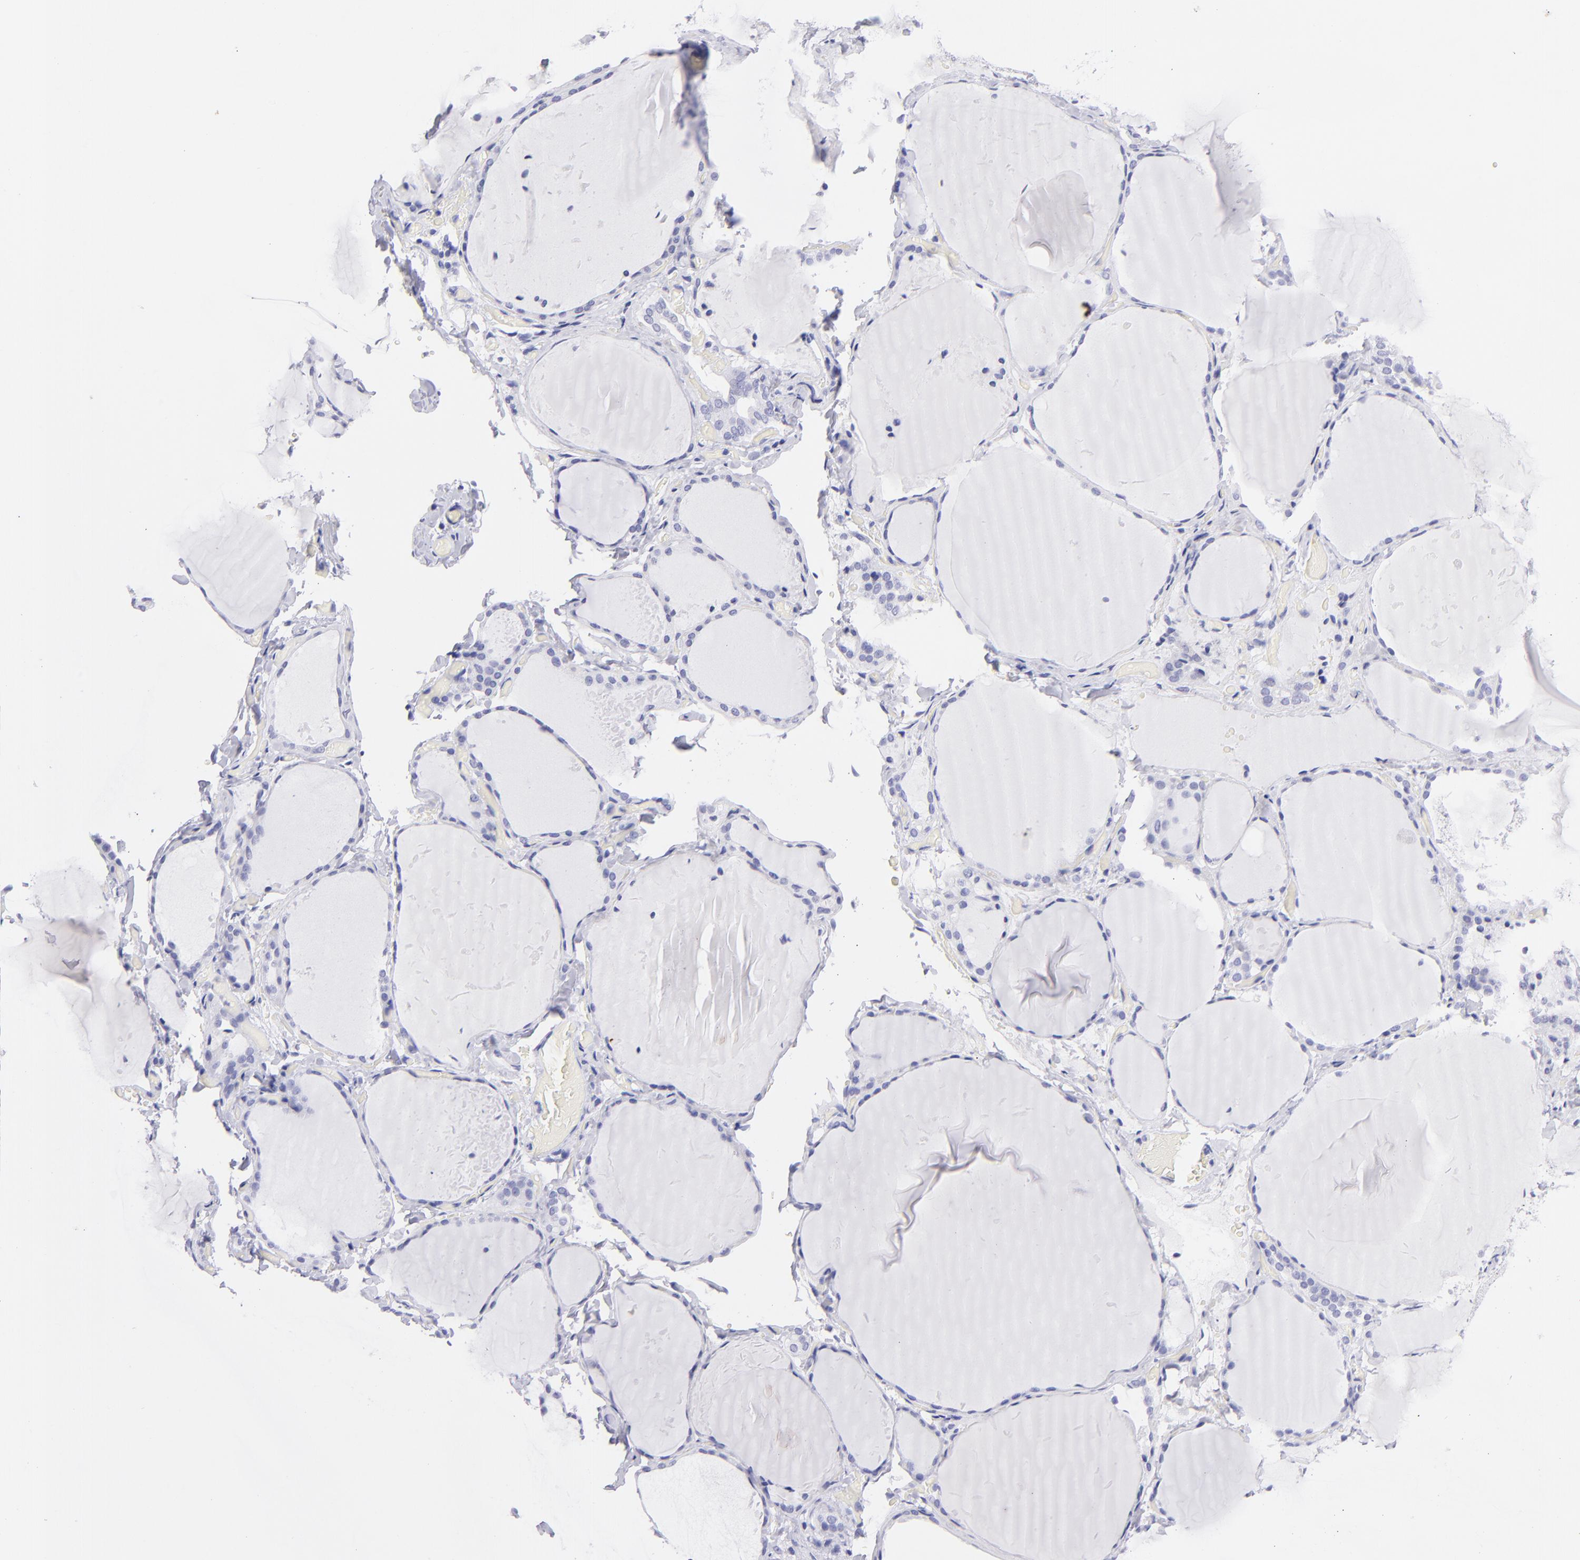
{"staining": {"intensity": "negative", "quantity": "none", "location": "none"}, "tissue": "thyroid gland", "cell_type": "Glandular cells", "image_type": "normal", "snomed": [{"axis": "morphology", "description": "Normal tissue, NOS"}, {"axis": "topography", "description": "Thyroid gland"}], "caption": "There is no significant positivity in glandular cells of thyroid gland. (Brightfield microscopy of DAB IHC at high magnification).", "gene": "PIP", "patient": {"sex": "female", "age": 22}}